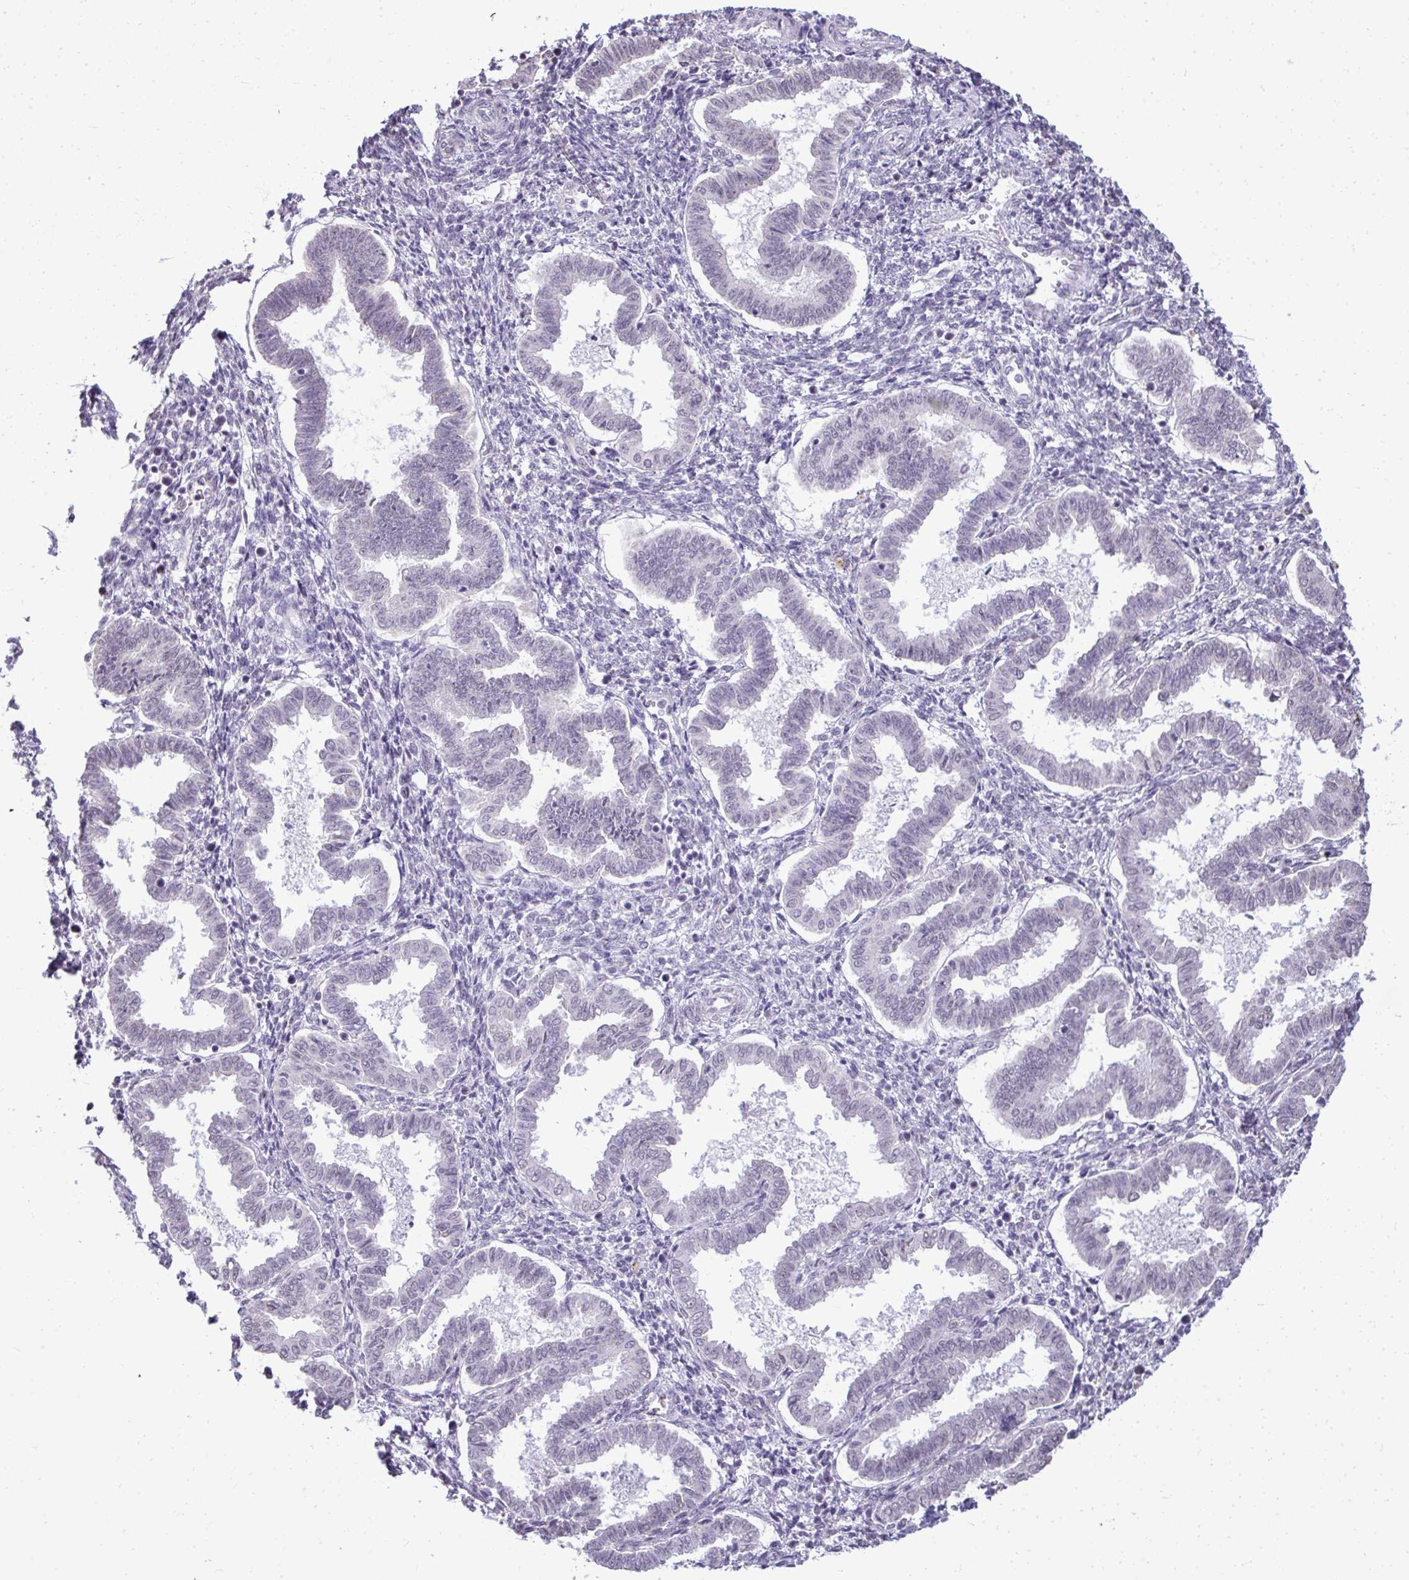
{"staining": {"intensity": "negative", "quantity": "none", "location": "none"}, "tissue": "endometrium", "cell_type": "Cells in endometrial stroma", "image_type": "normal", "snomed": [{"axis": "morphology", "description": "Normal tissue, NOS"}, {"axis": "topography", "description": "Endometrium"}], "caption": "Endometrium stained for a protein using immunohistochemistry (IHC) demonstrates no staining cells in endometrial stroma.", "gene": "NPPA", "patient": {"sex": "female", "age": 24}}